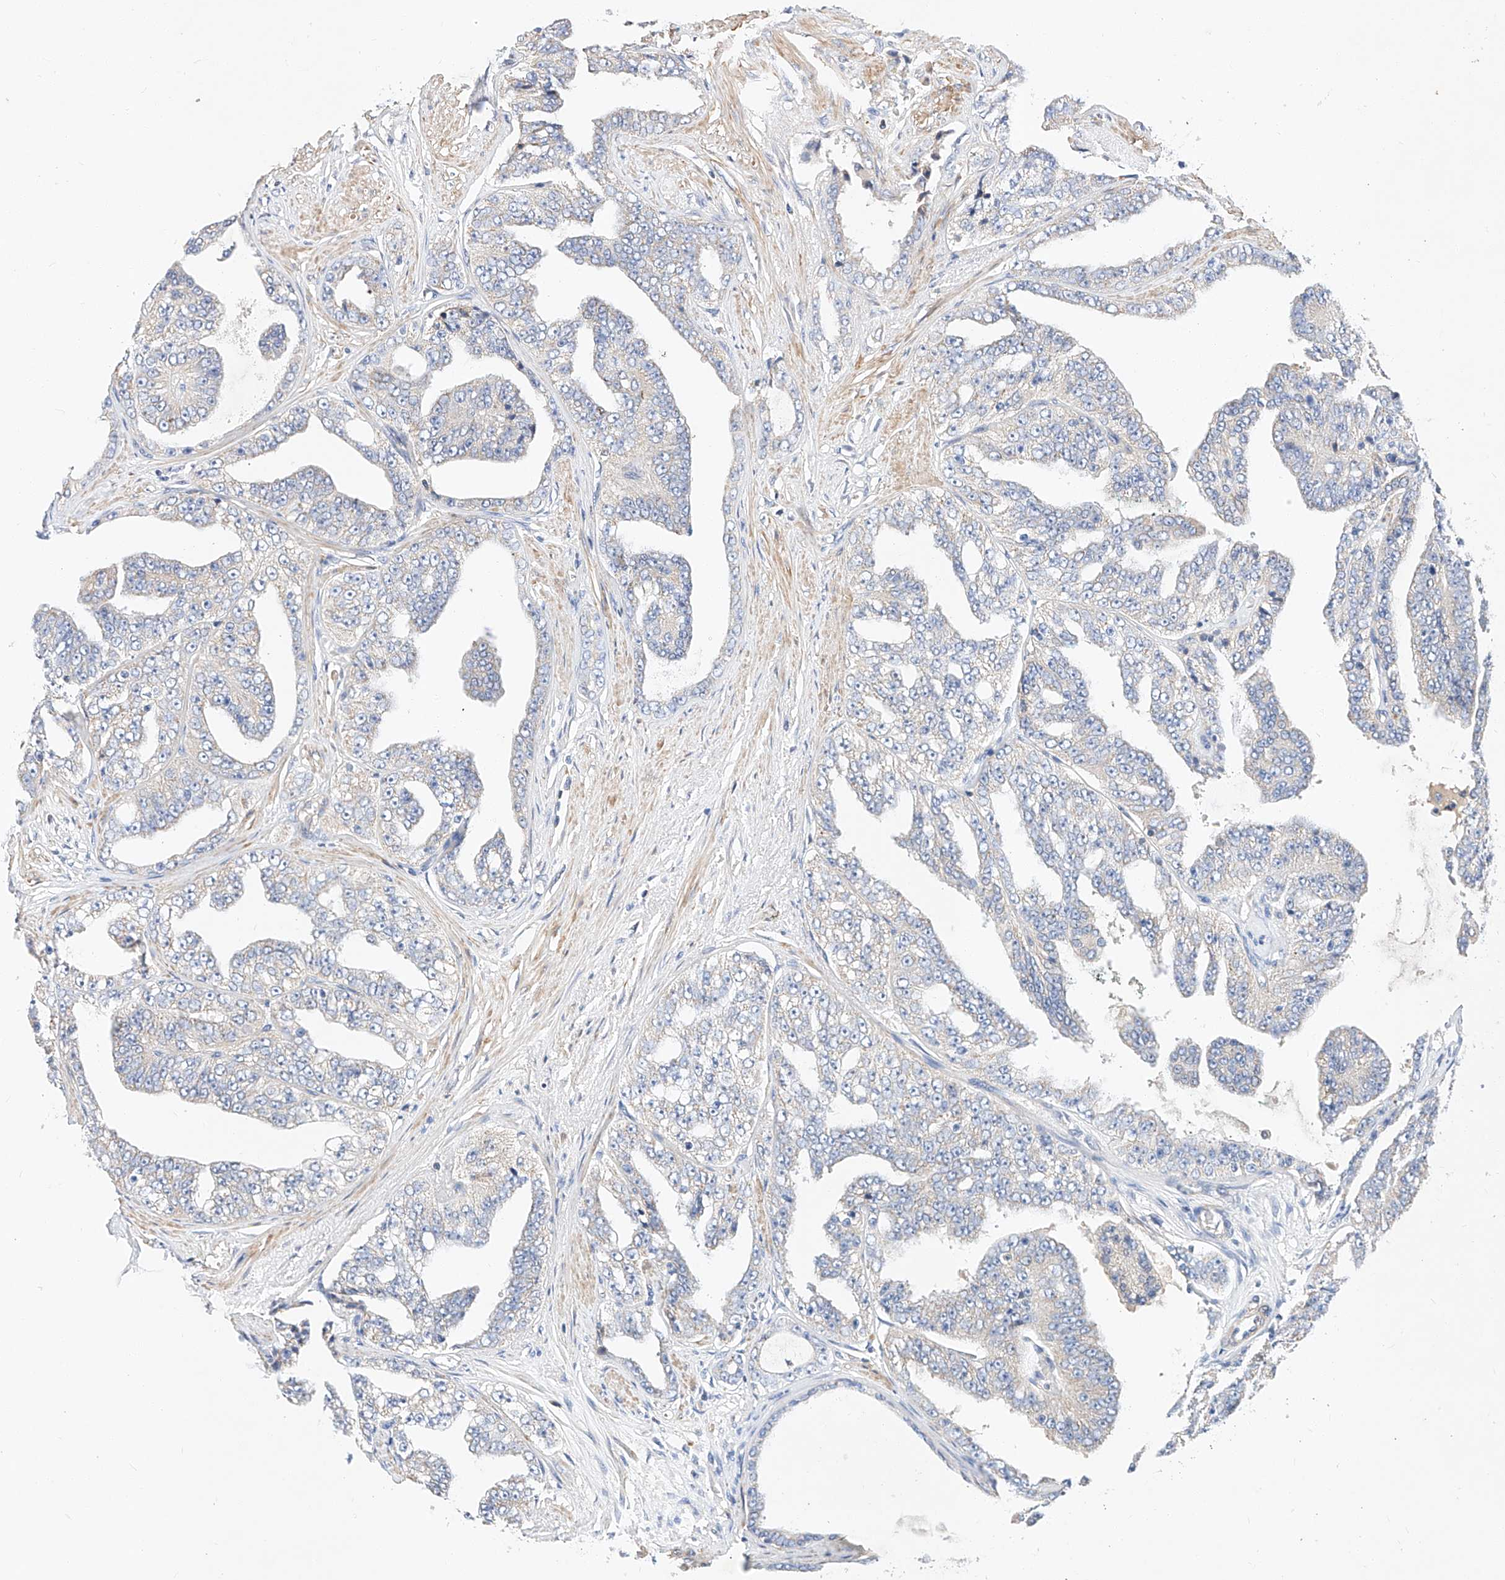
{"staining": {"intensity": "negative", "quantity": "none", "location": "none"}, "tissue": "prostate cancer", "cell_type": "Tumor cells", "image_type": "cancer", "snomed": [{"axis": "morphology", "description": "Adenocarcinoma, High grade"}, {"axis": "topography", "description": "Prostate"}], "caption": "Tumor cells are negative for brown protein staining in prostate cancer (adenocarcinoma (high-grade)).", "gene": "C6orf118", "patient": {"sex": "male", "age": 71}}